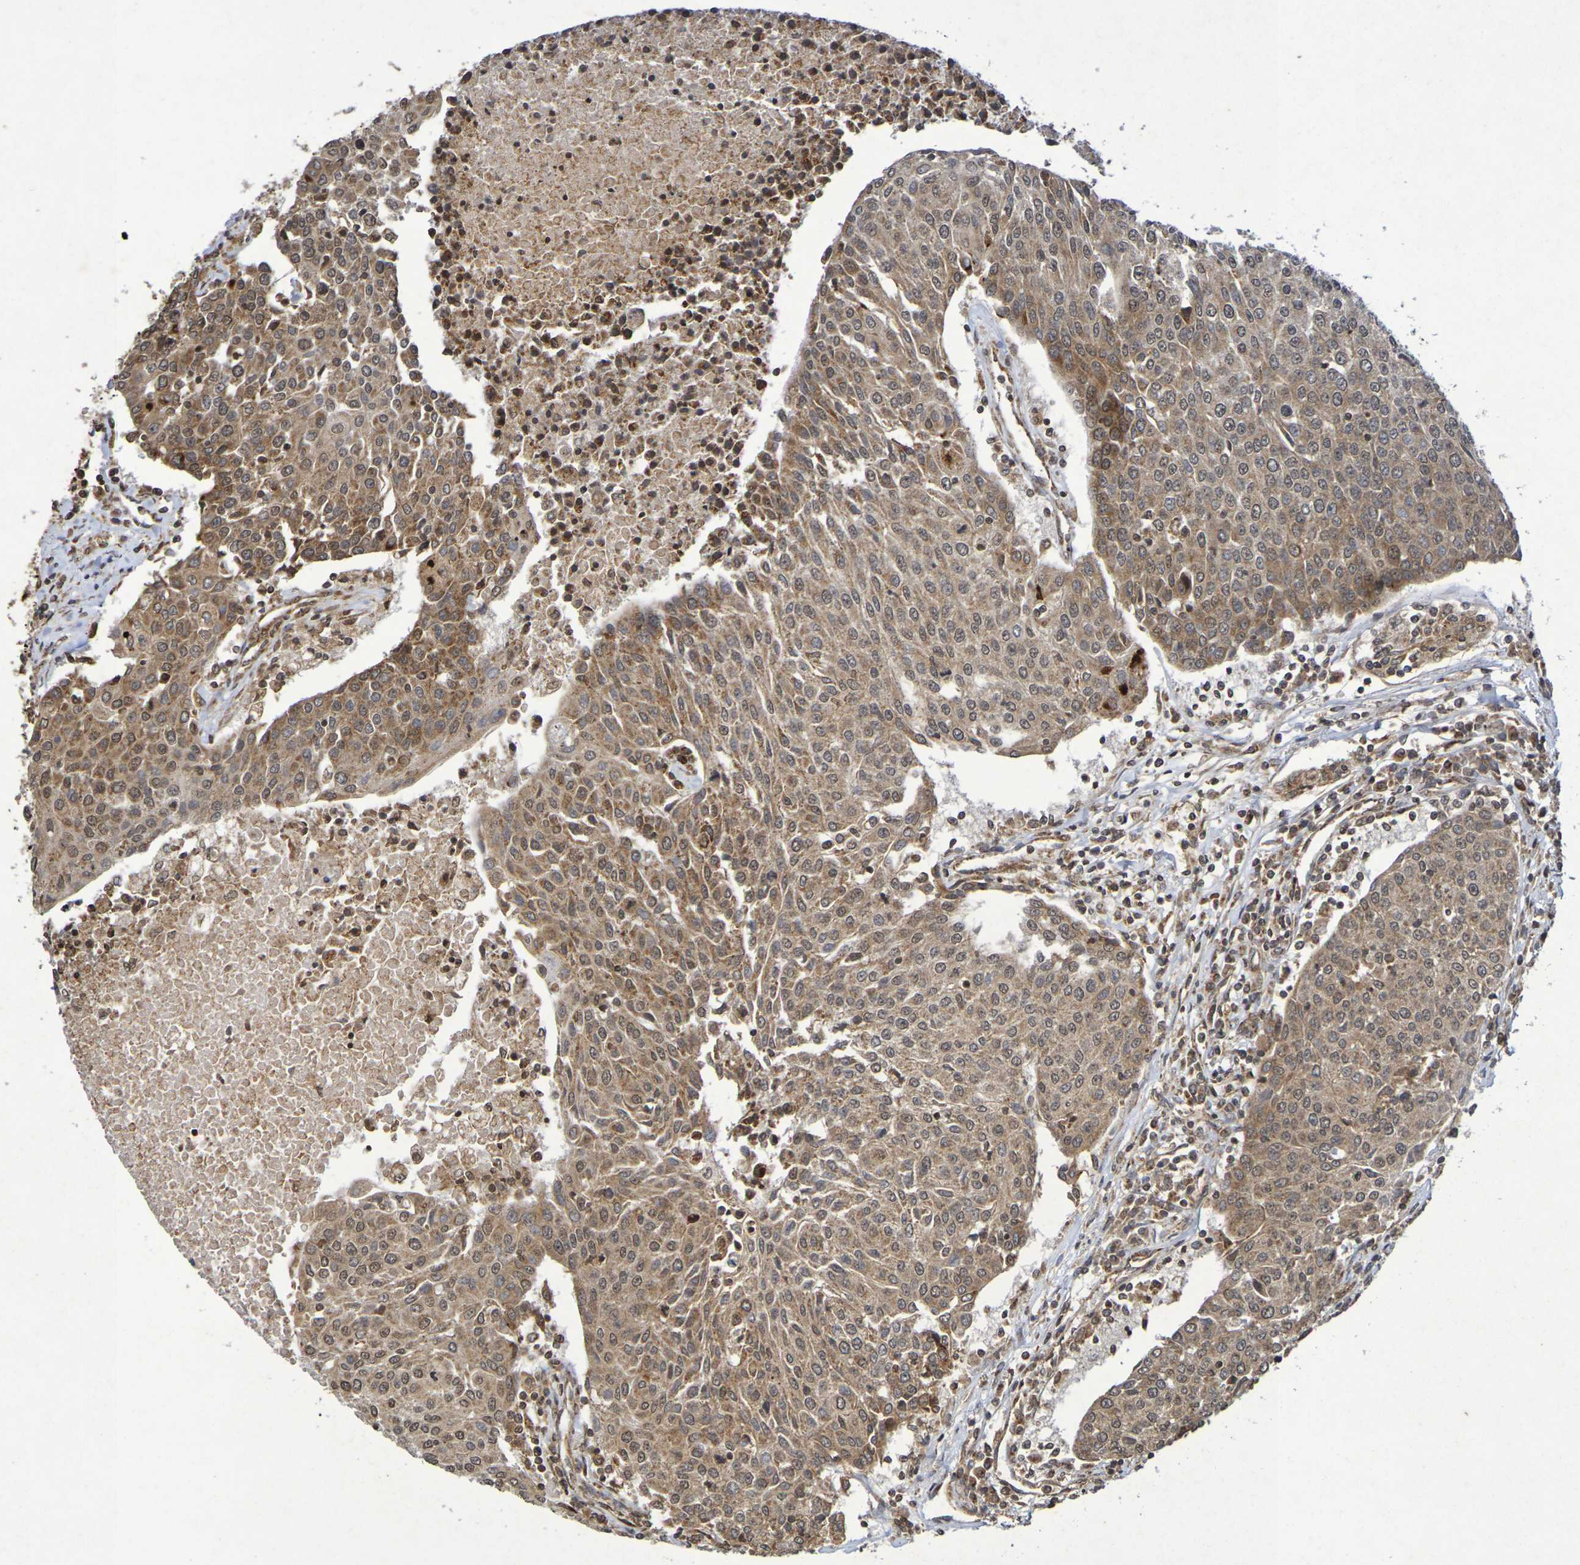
{"staining": {"intensity": "moderate", "quantity": ">75%", "location": "cytoplasmic/membranous,nuclear"}, "tissue": "urothelial cancer", "cell_type": "Tumor cells", "image_type": "cancer", "snomed": [{"axis": "morphology", "description": "Urothelial carcinoma, High grade"}, {"axis": "topography", "description": "Urinary bladder"}], "caption": "Brown immunohistochemical staining in human urothelial cancer reveals moderate cytoplasmic/membranous and nuclear positivity in about >75% of tumor cells.", "gene": "GUCY1A2", "patient": {"sex": "female", "age": 85}}